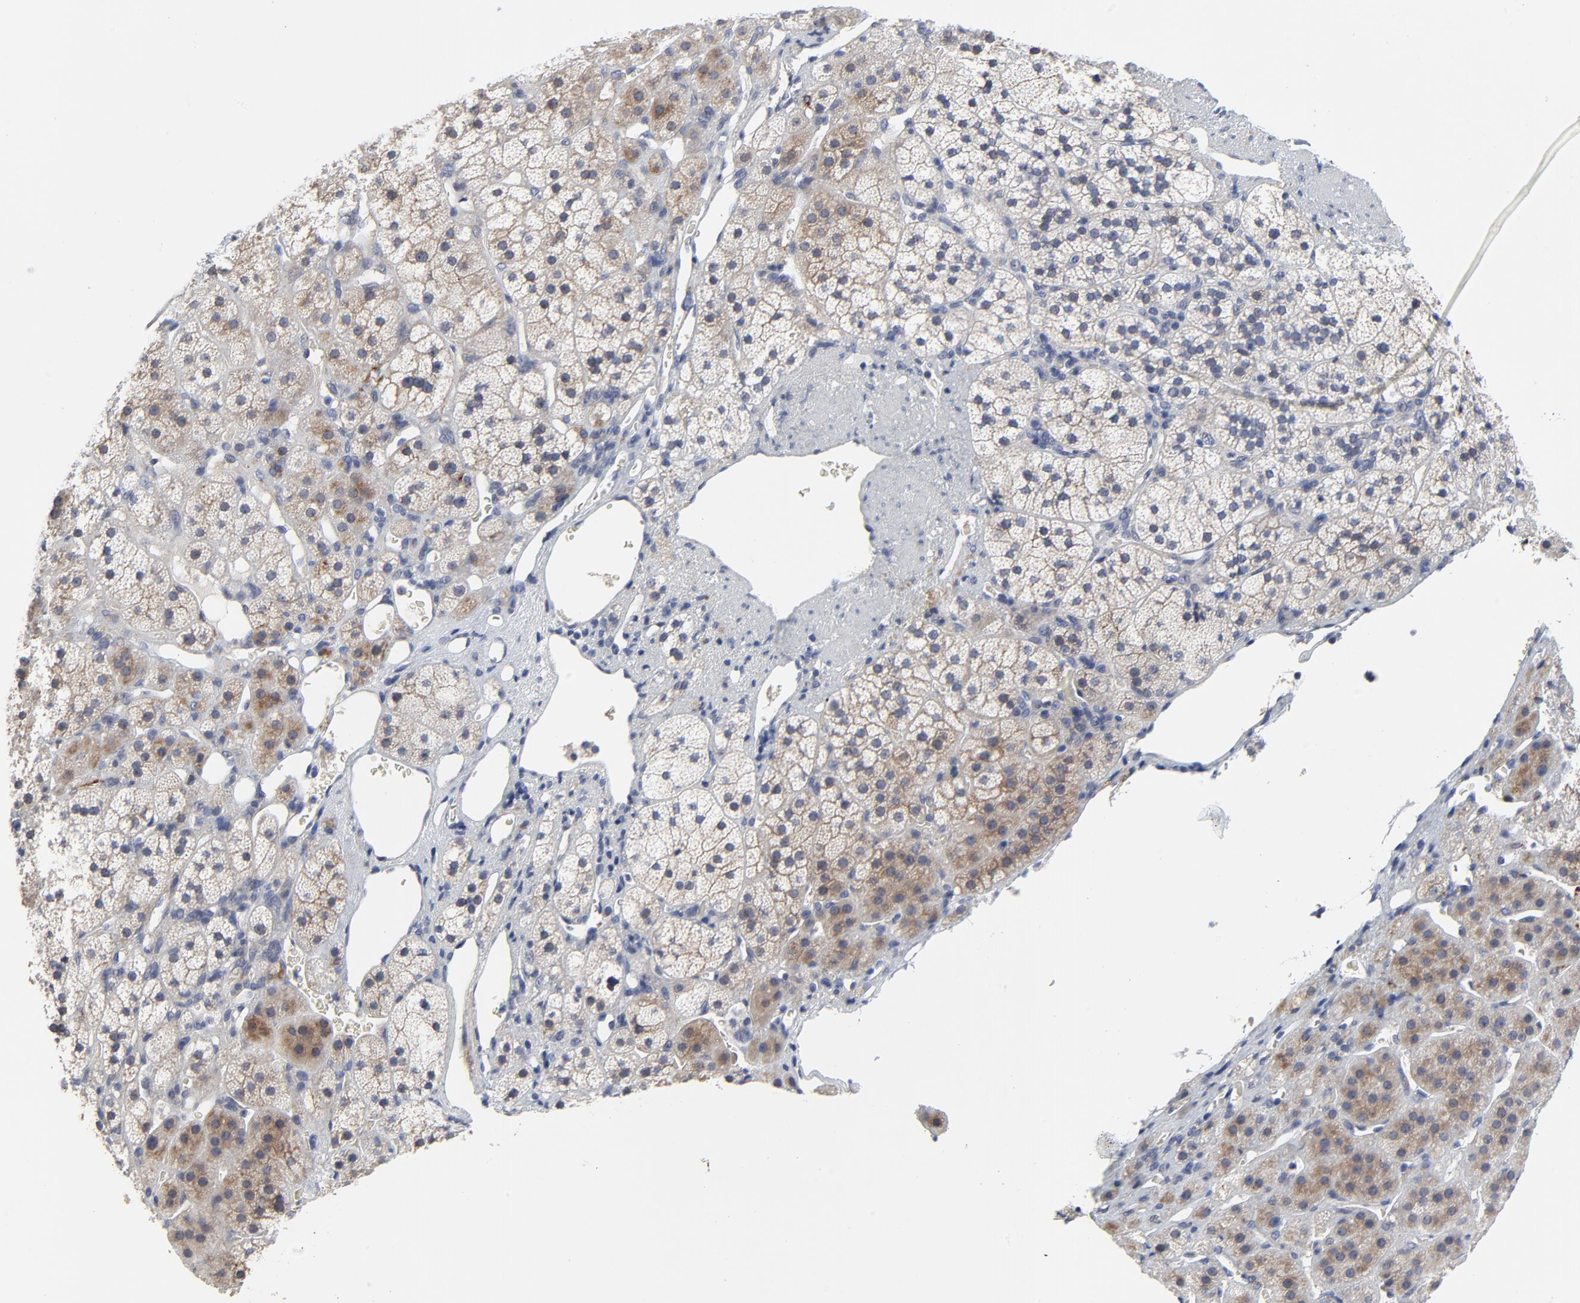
{"staining": {"intensity": "negative", "quantity": "none", "location": "none"}, "tissue": "adrenal gland", "cell_type": "Glandular cells", "image_type": "normal", "snomed": [{"axis": "morphology", "description": "Normal tissue, NOS"}, {"axis": "topography", "description": "Adrenal gland"}], "caption": "A photomicrograph of adrenal gland stained for a protein demonstrates no brown staining in glandular cells. (Immunohistochemistry, brightfield microscopy, high magnification).", "gene": "NLGN3", "patient": {"sex": "female", "age": 44}}